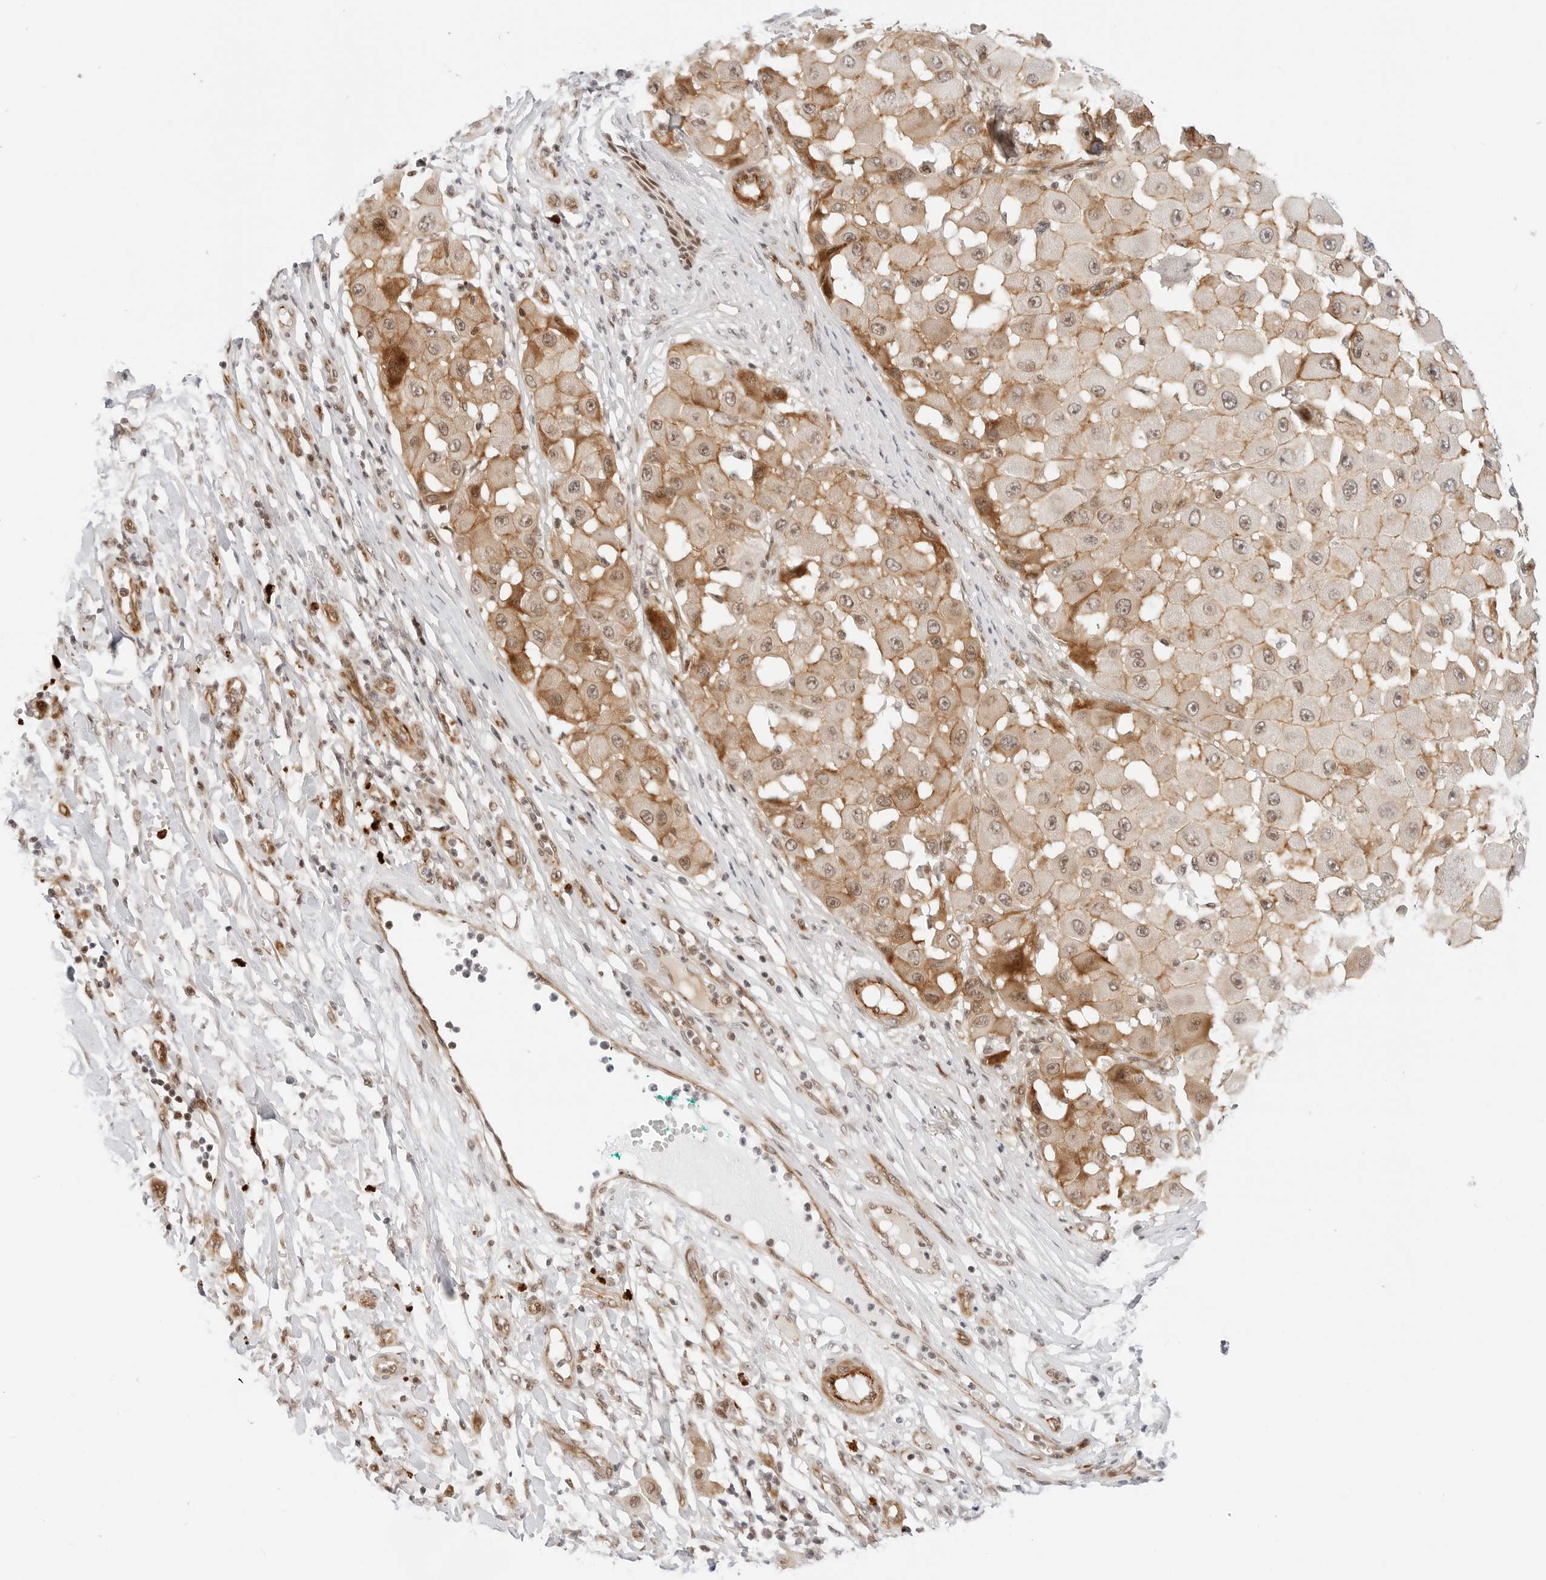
{"staining": {"intensity": "moderate", "quantity": ">75%", "location": "cytoplasmic/membranous,nuclear"}, "tissue": "melanoma", "cell_type": "Tumor cells", "image_type": "cancer", "snomed": [{"axis": "morphology", "description": "Malignant melanoma, NOS"}, {"axis": "topography", "description": "Skin"}], "caption": "Protein expression analysis of melanoma demonstrates moderate cytoplasmic/membranous and nuclear expression in about >75% of tumor cells.", "gene": "ZNF613", "patient": {"sex": "female", "age": 81}}